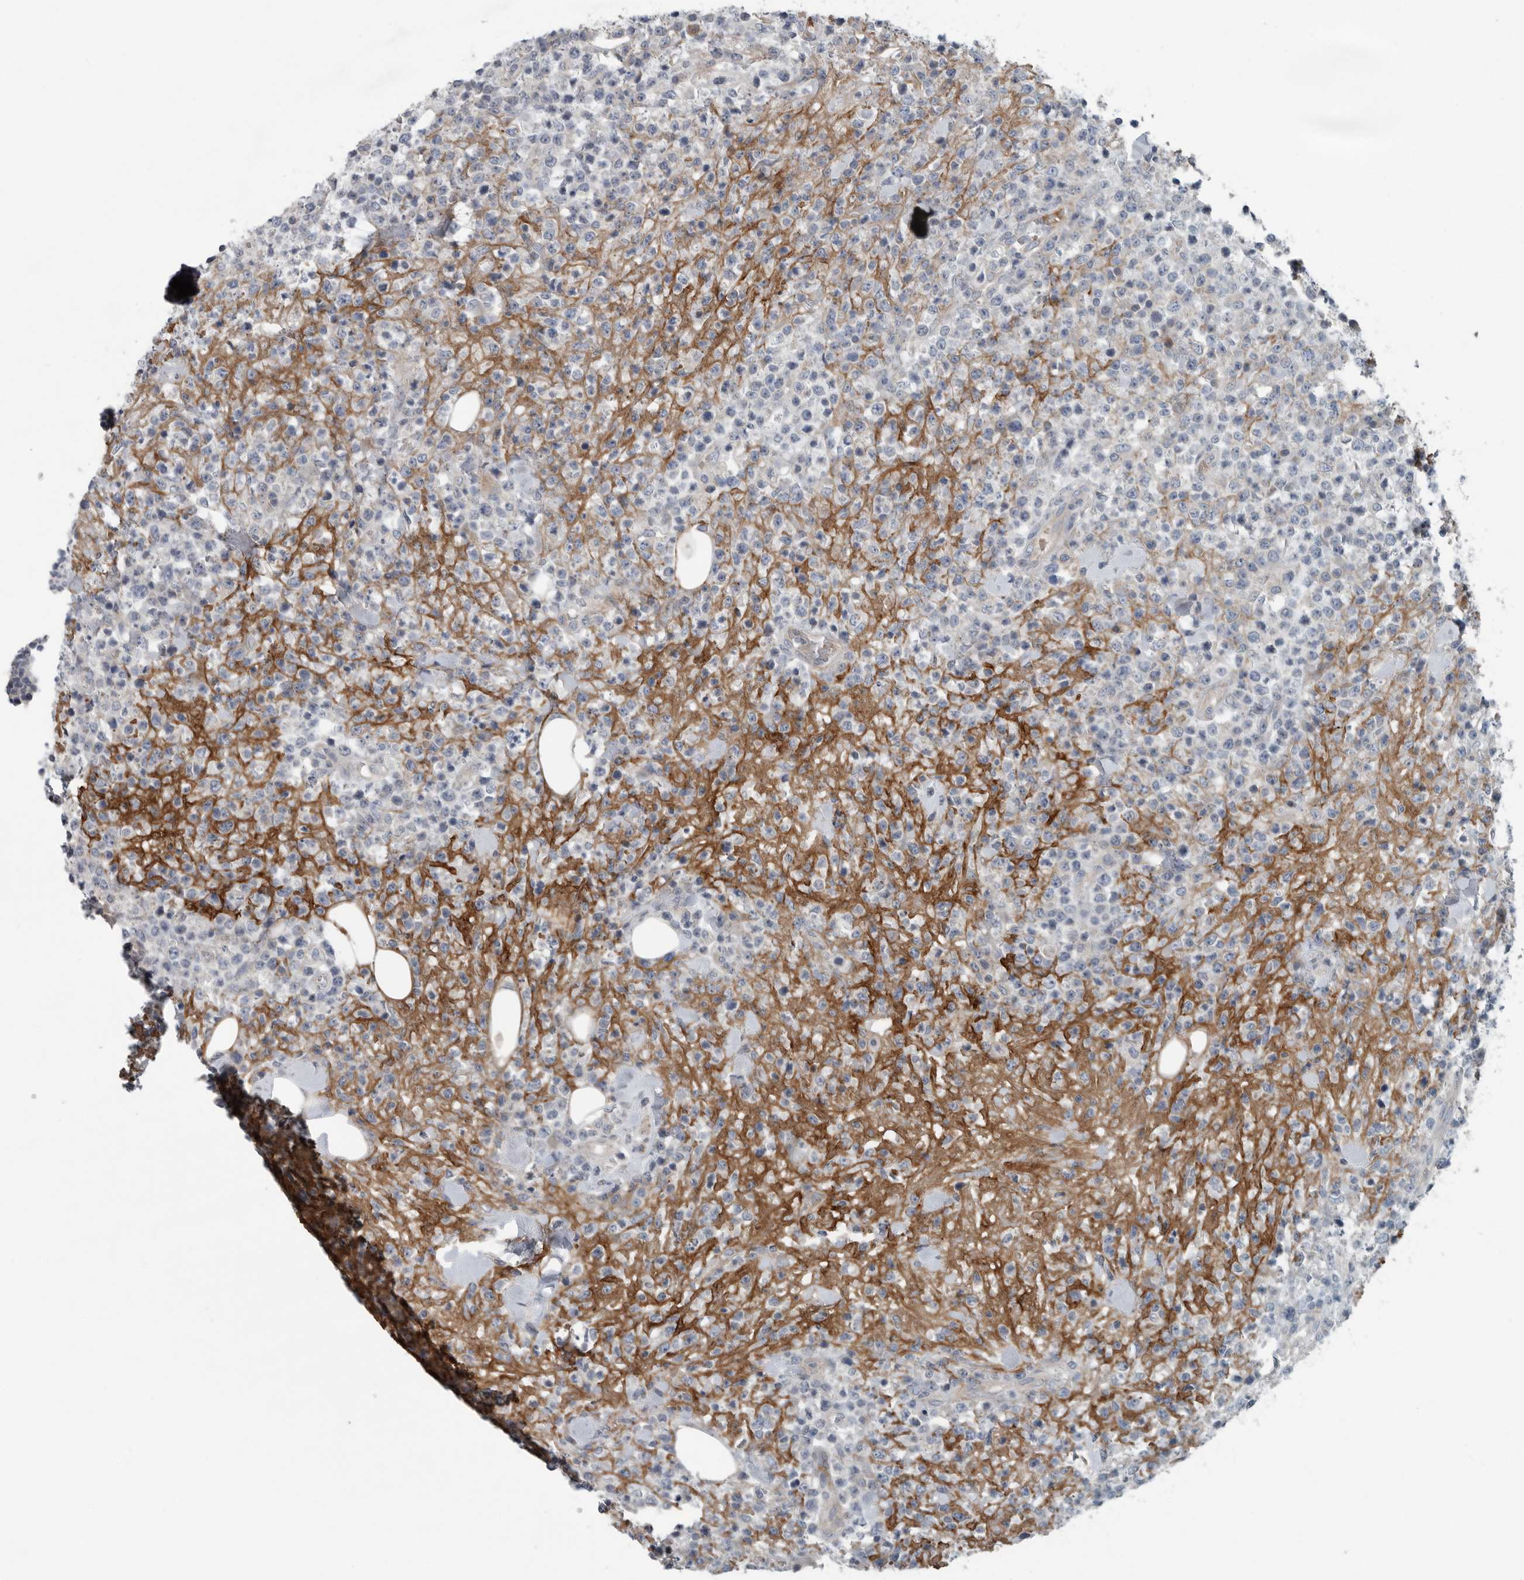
{"staining": {"intensity": "negative", "quantity": "none", "location": "none"}, "tissue": "lymphoma", "cell_type": "Tumor cells", "image_type": "cancer", "snomed": [{"axis": "morphology", "description": "Malignant lymphoma, non-Hodgkin's type, High grade"}, {"axis": "topography", "description": "Colon"}], "caption": "Protein analysis of lymphoma reveals no significant staining in tumor cells.", "gene": "MPP3", "patient": {"sex": "female", "age": 53}}